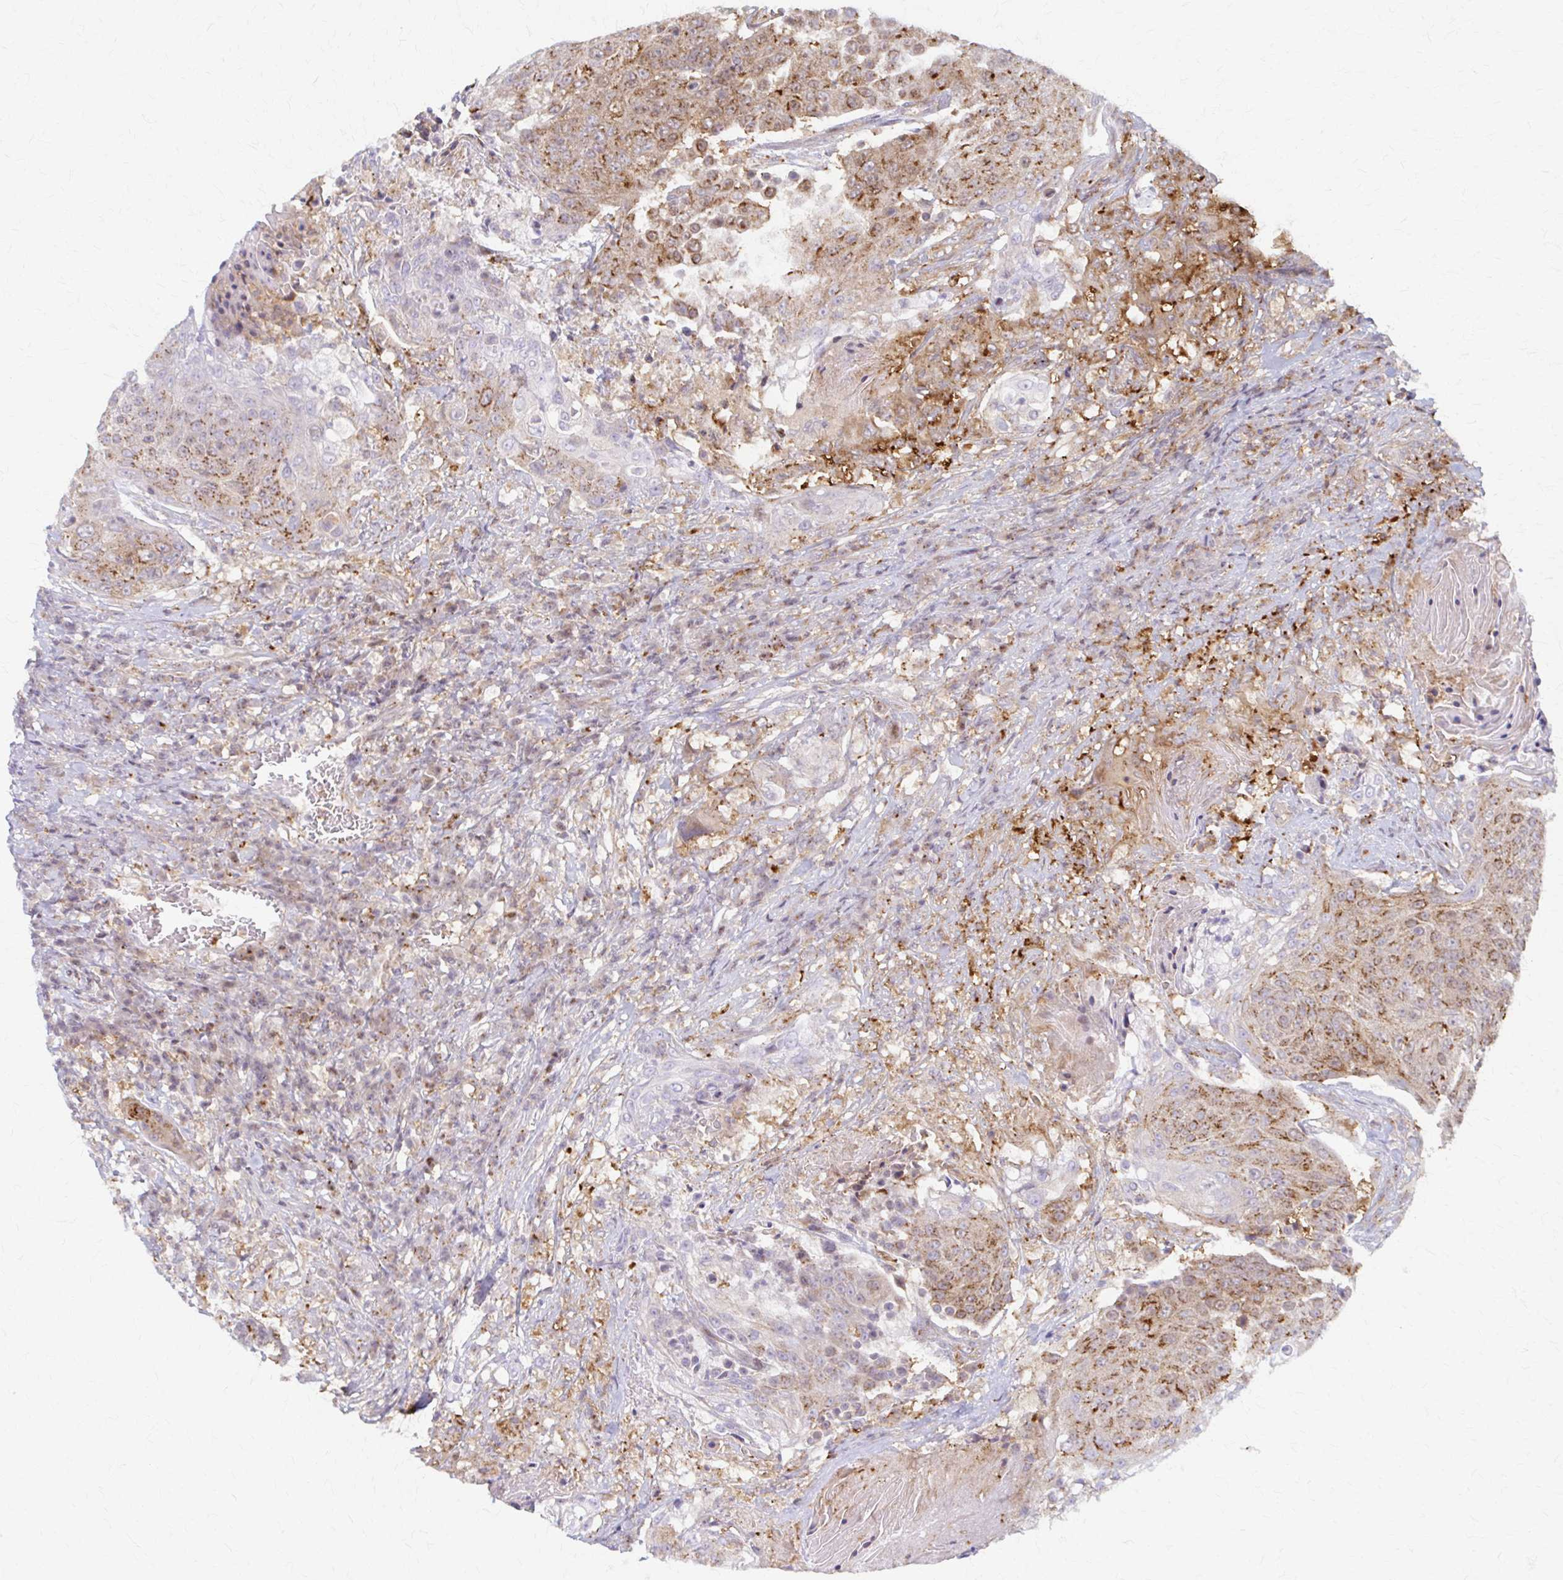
{"staining": {"intensity": "moderate", "quantity": ">75%", "location": "cytoplasmic/membranous,nuclear"}, "tissue": "urothelial cancer", "cell_type": "Tumor cells", "image_type": "cancer", "snomed": [{"axis": "morphology", "description": "Urothelial carcinoma, High grade"}, {"axis": "topography", "description": "Urinary bladder"}], "caption": "Immunohistochemical staining of high-grade urothelial carcinoma exhibits medium levels of moderate cytoplasmic/membranous and nuclear positivity in approximately >75% of tumor cells.", "gene": "ARHGAP35", "patient": {"sex": "female", "age": 63}}